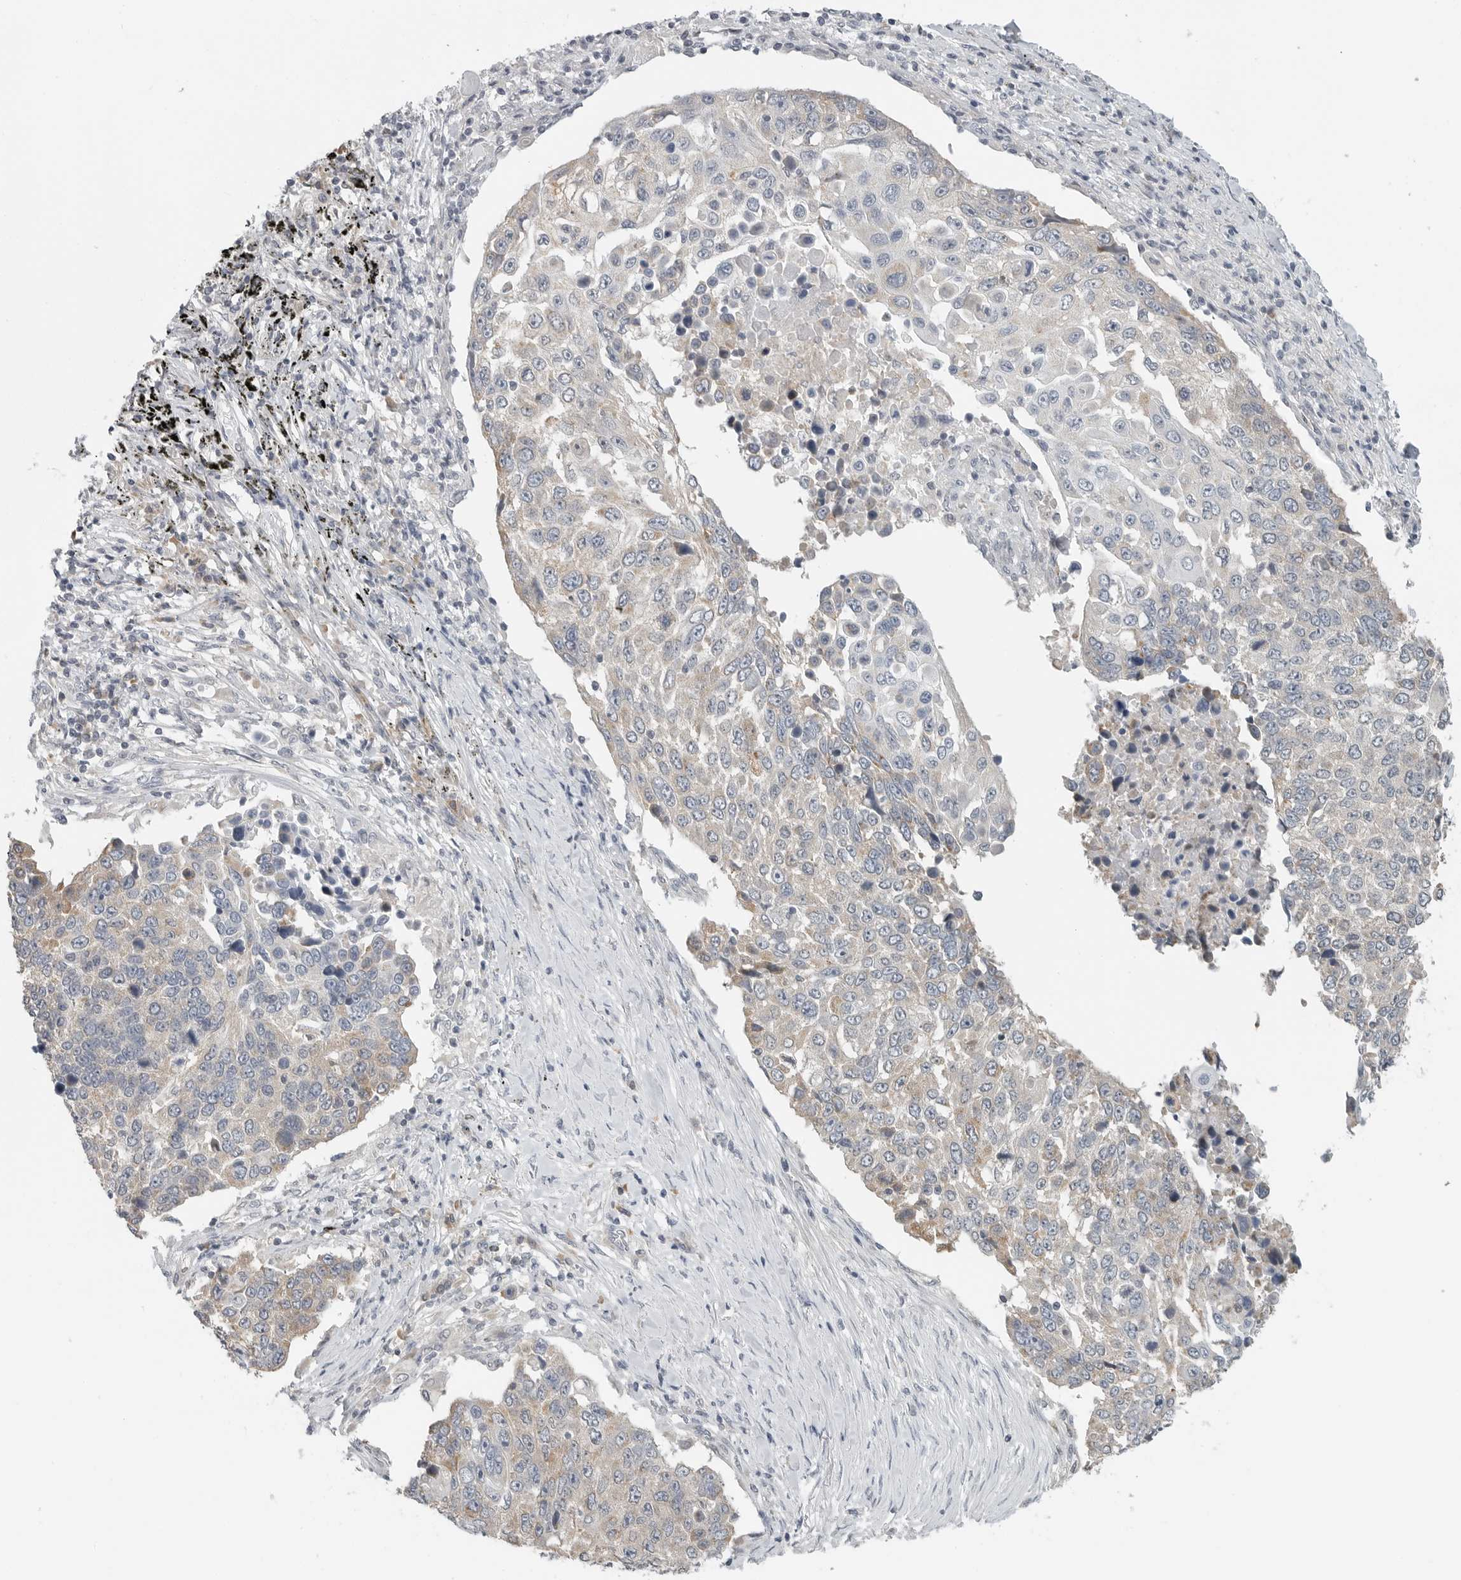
{"staining": {"intensity": "weak", "quantity": "25%-75%", "location": "cytoplasmic/membranous"}, "tissue": "lung cancer", "cell_type": "Tumor cells", "image_type": "cancer", "snomed": [{"axis": "morphology", "description": "Squamous cell carcinoma, NOS"}, {"axis": "topography", "description": "Lung"}], "caption": "This is a histology image of immunohistochemistry staining of lung cancer (squamous cell carcinoma), which shows weak positivity in the cytoplasmic/membranous of tumor cells.", "gene": "IL12RB2", "patient": {"sex": "male", "age": 66}}